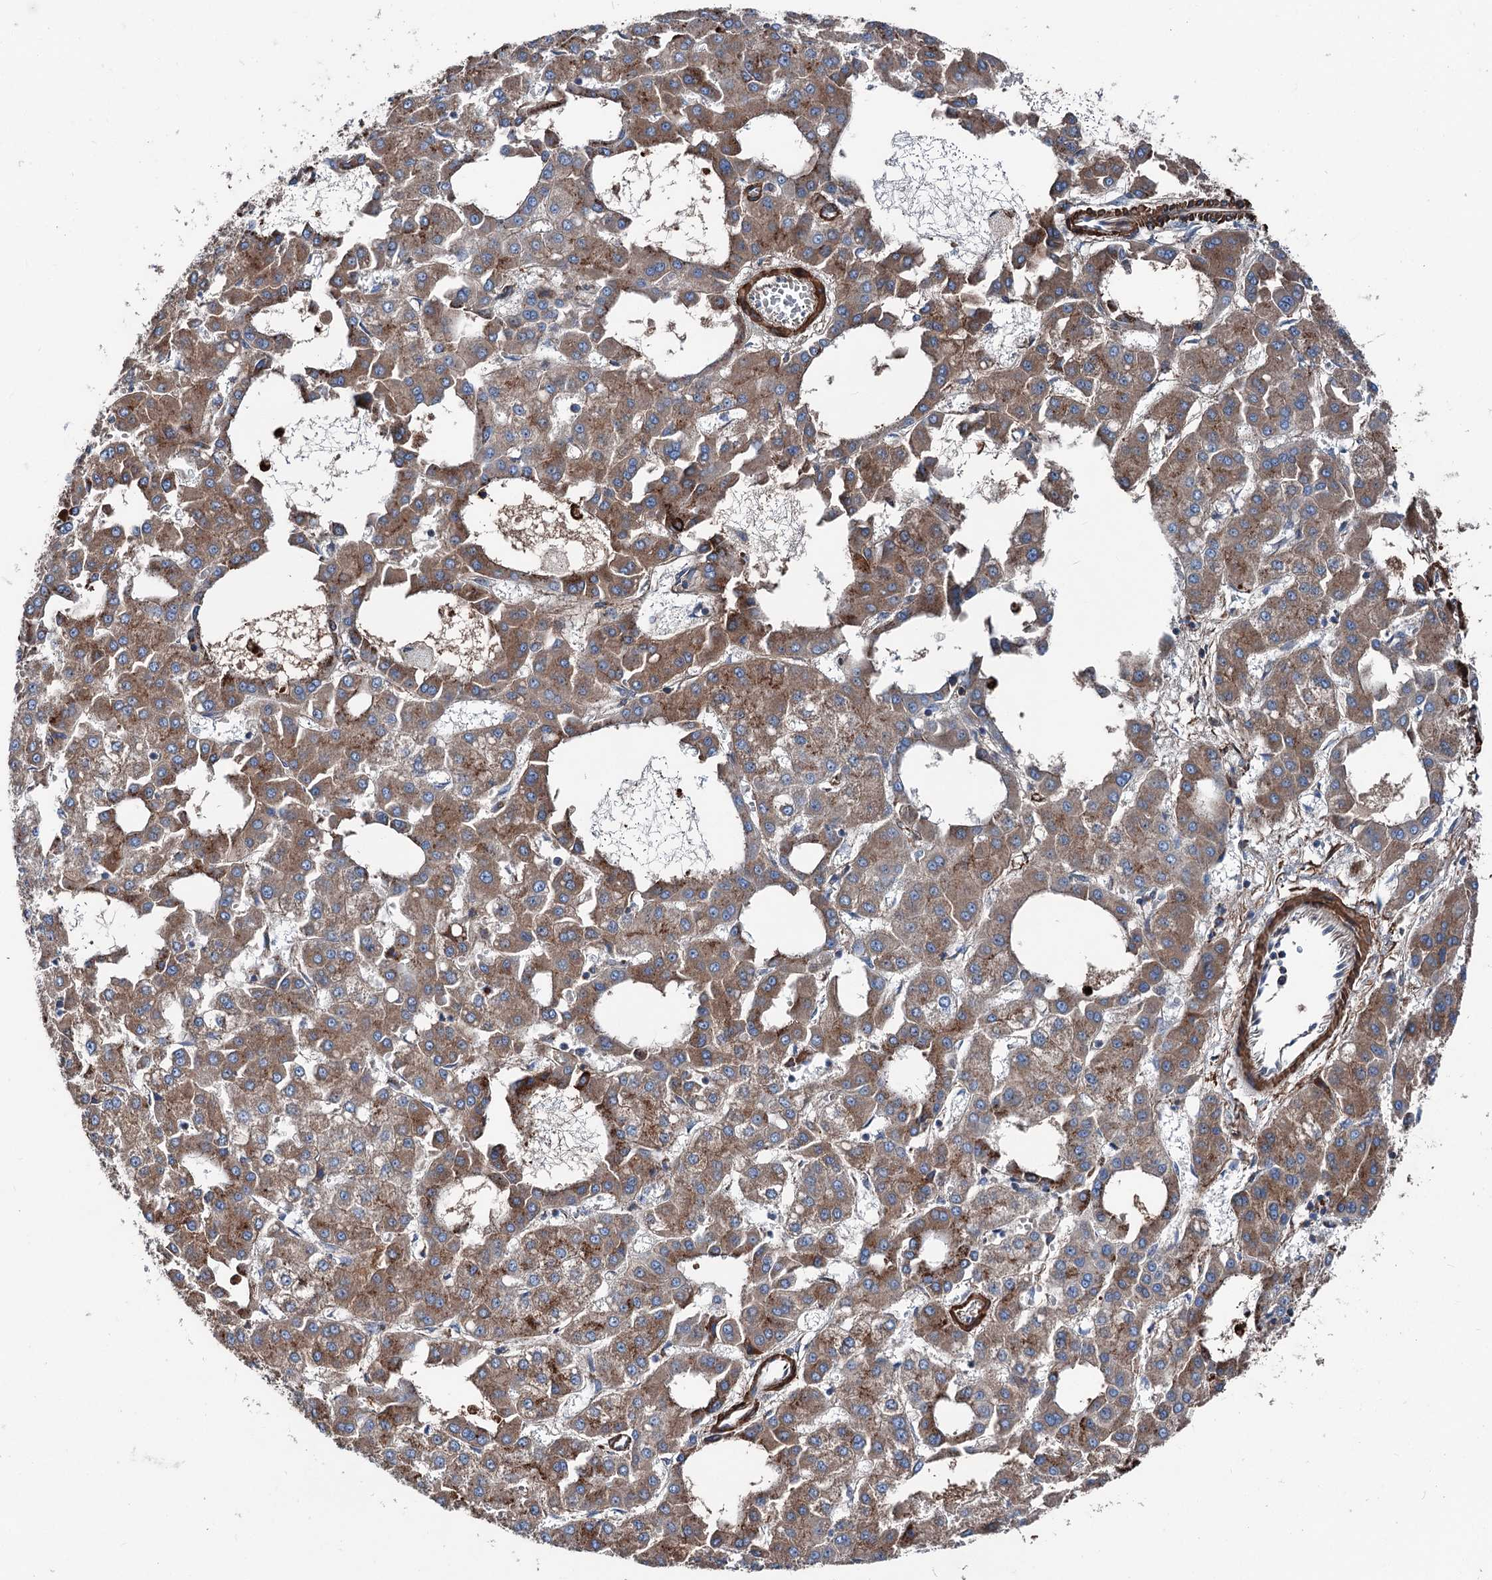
{"staining": {"intensity": "moderate", "quantity": ">75%", "location": "cytoplasmic/membranous"}, "tissue": "liver cancer", "cell_type": "Tumor cells", "image_type": "cancer", "snomed": [{"axis": "morphology", "description": "Carcinoma, Hepatocellular, NOS"}, {"axis": "topography", "description": "Liver"}], "caption": "A high-resolution histopathology image shows immunohistochemistry (IHC) staining of liver hepatocellular carcinoma, which shows moderate cytoplasmic/membranous expression in approximately >75% of tumor cells.", "gene": "DDIAS", "patient": {"sex": "male", "age": 47}}